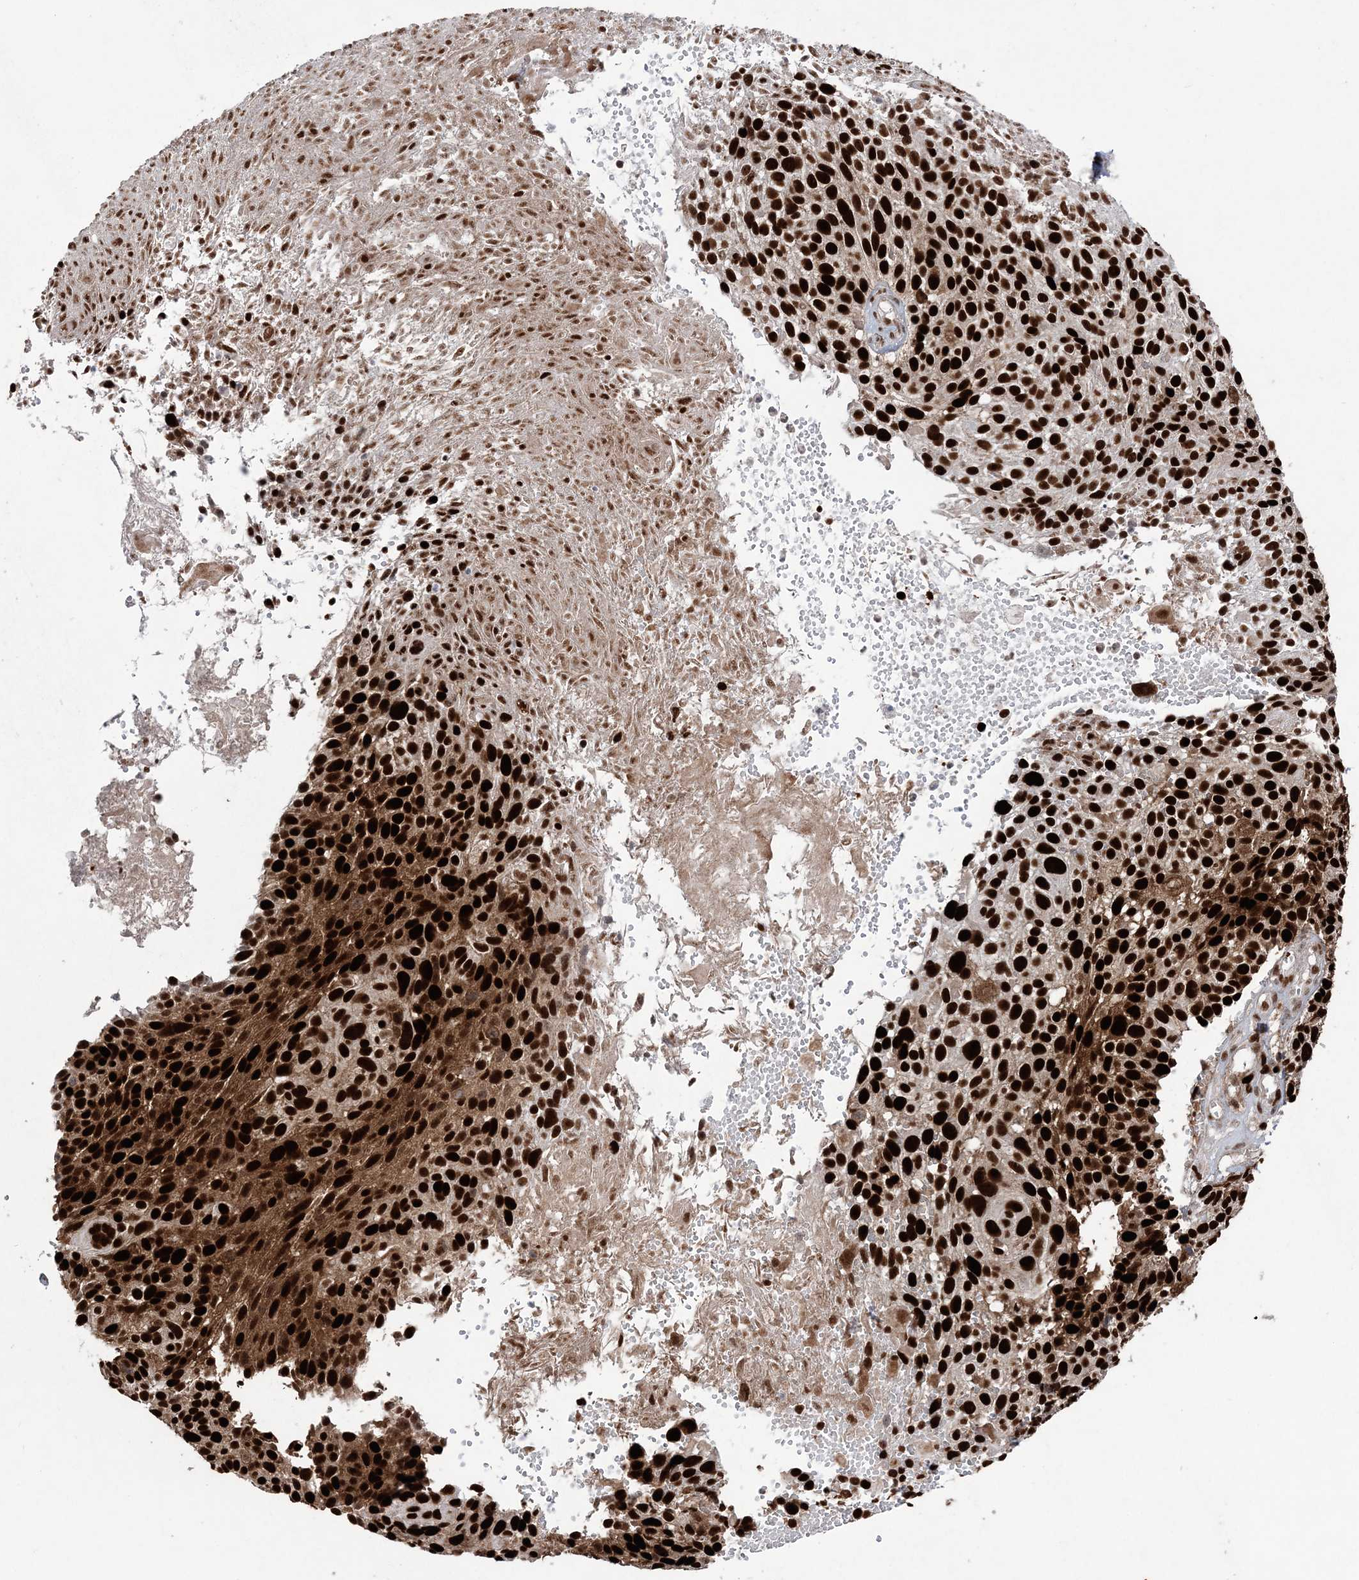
{"staining": {"intensity": "strong", "quantity": ">75%", "location": "nuclear"}, "tissue": "cervical cancer", "cell_type": "Tumor cells", "image_type": "cancer", "snomed": [{"axis": "morphology", "description": "Squamous cell carcinoma, NOS"}, {"axis": "topography", "description": "Cervix"}], "caption": "This photomicrograph reveals squamous cell carcinoma (cervical) stained with immunohistochemistry (IHC) to label a protein in brown. The nuclear of tumor cells show strong positivity for the protein. Nuclei are counter-stained blue.", "gene": "LIG1", "patient": {"sex": "female", "age": 74}}